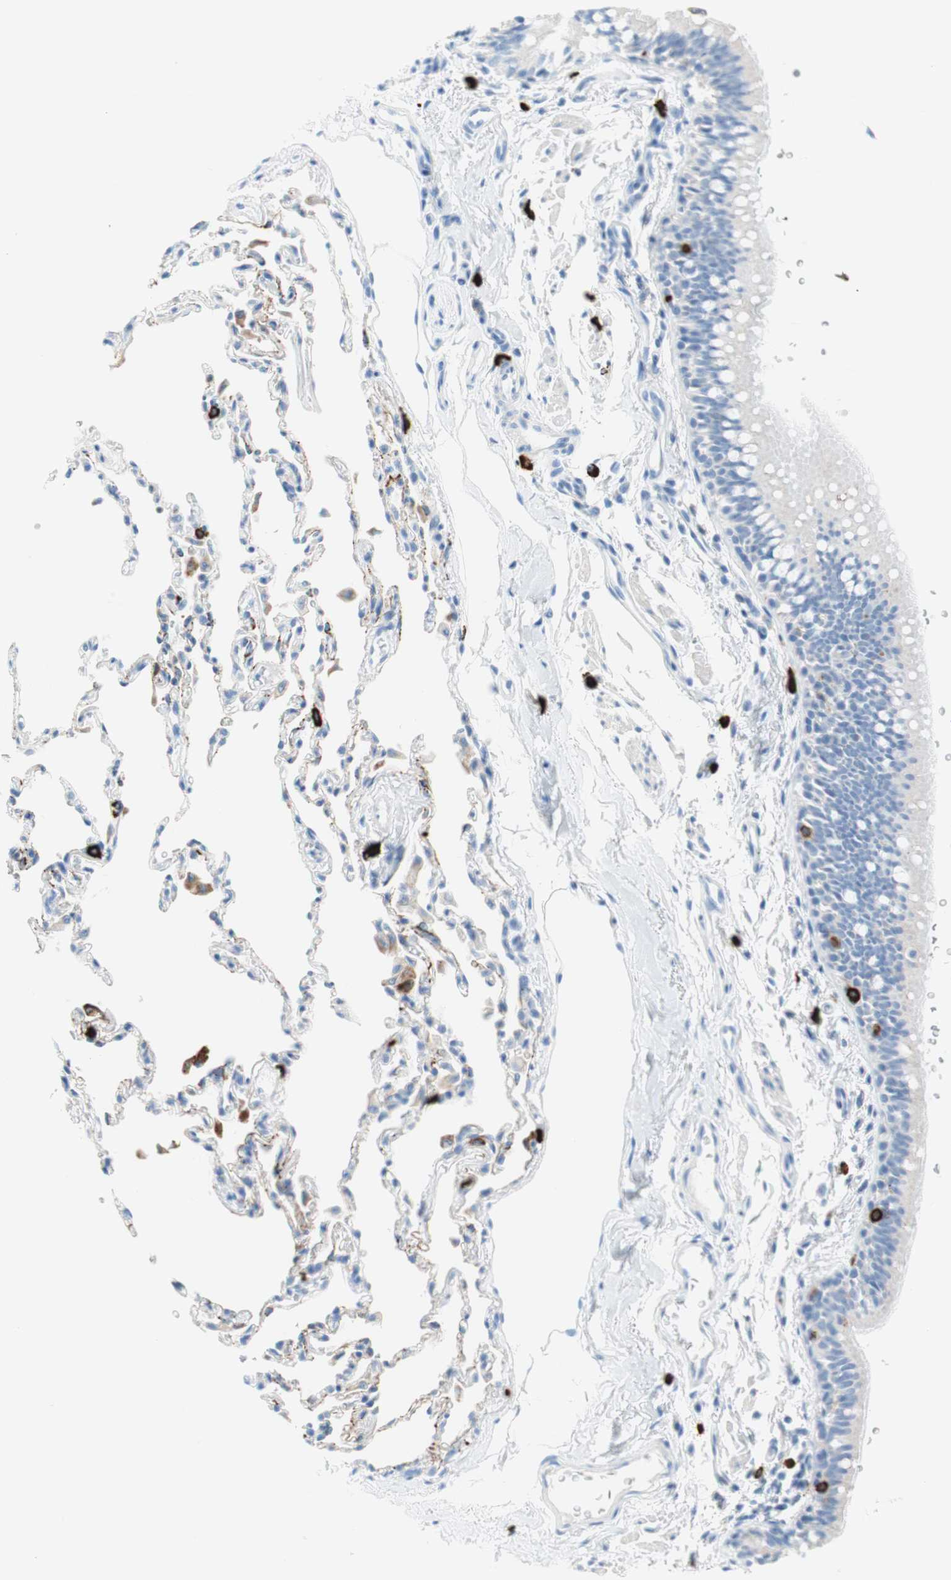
{"staining": {"intensity": "negative", "quantity": "none", "location": "none"}, "tissue": "bronchus", "cell_type": "Respiratory epithelial cells", "image_type": "normal", "snomed": [{"axis": "morphology", "description": "Normal tissue, NOS"}, {"axis": "topography", "description": "Bronchus"}, {"axis": "topography", "description": "Lung"}], "caption": "The photomicrograph shows no staining of respiratory epithelial cells in unremarkable bronchus.", "gene": "CEACAM1", "patient": {"sex": "male", "age": 64}}